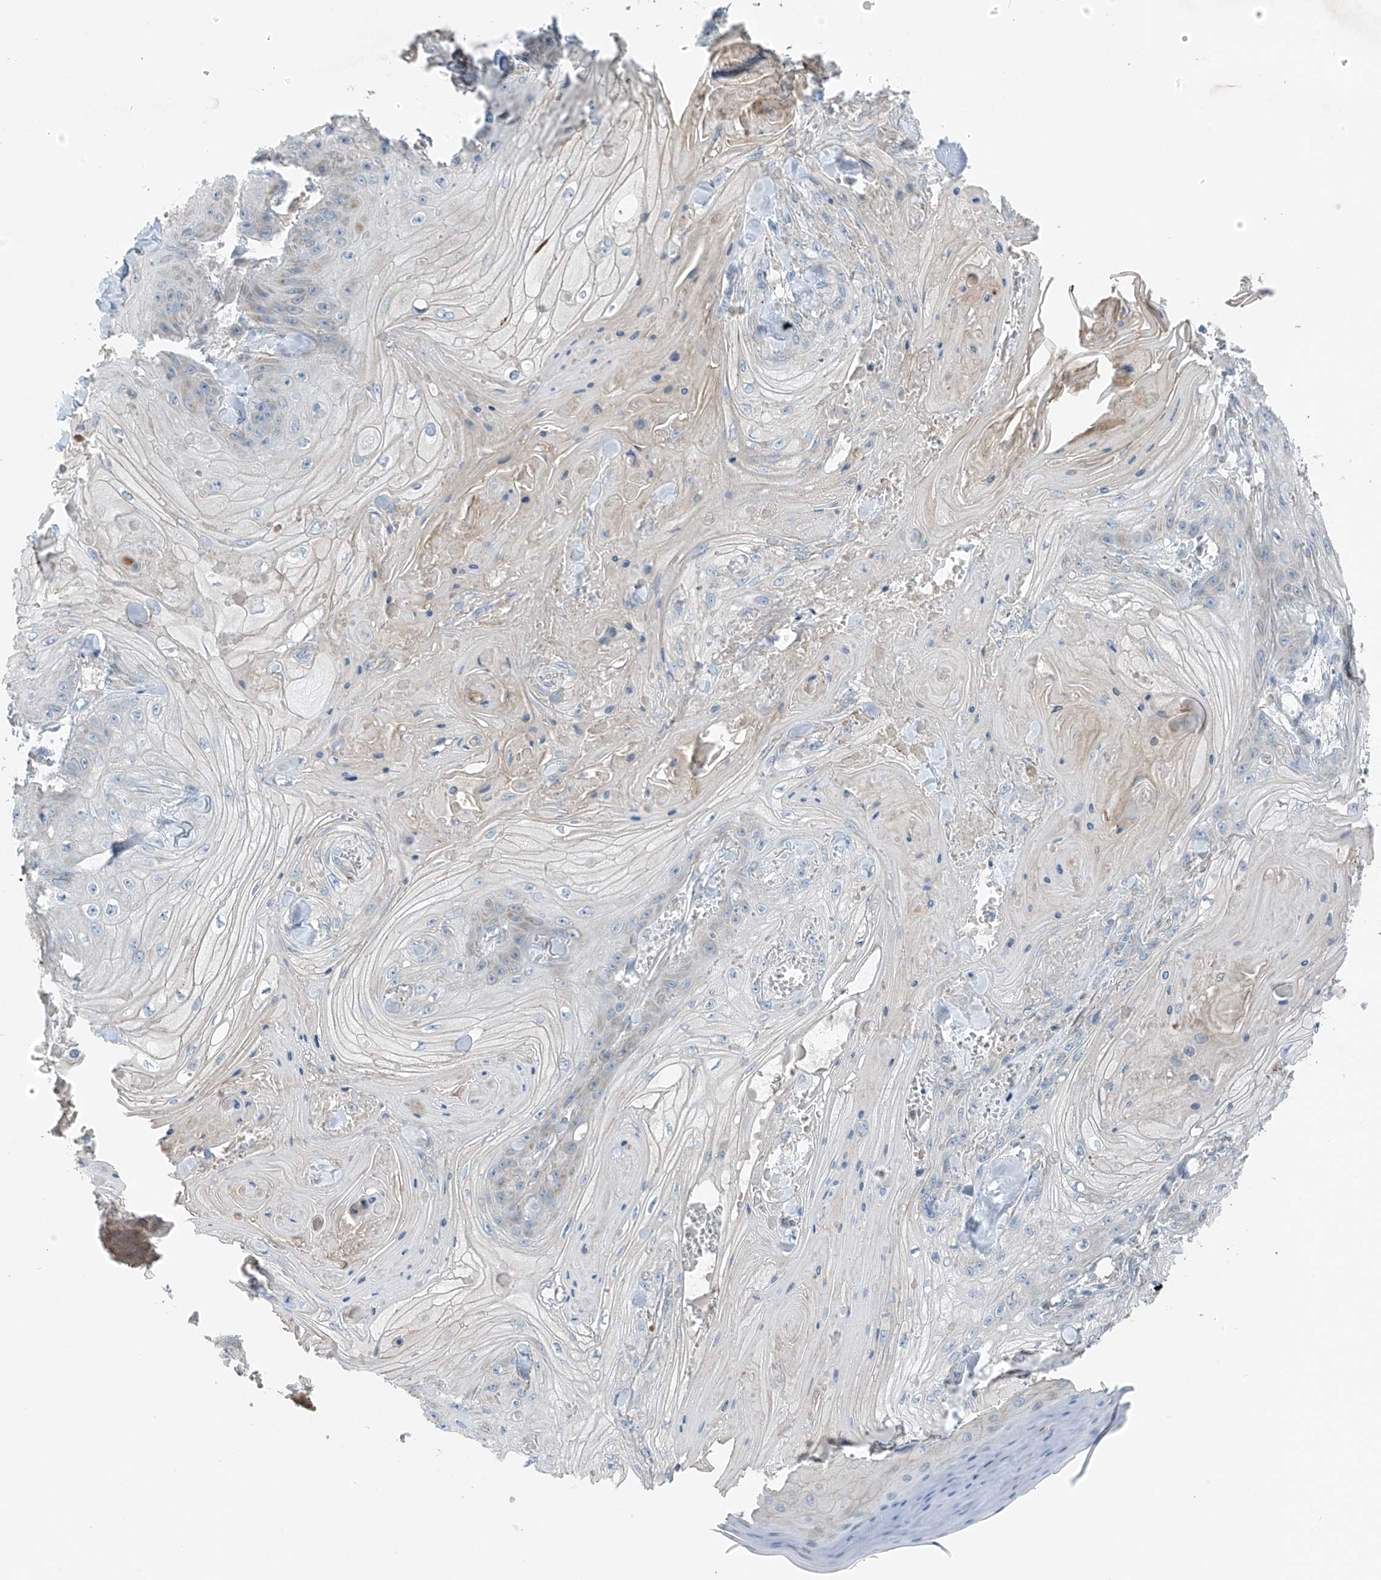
{"staining": {"intensity": "negative", "quantity": "none", "location": "none"}, "tissue": "skin cancer", "cell_type": "Tumor cells", "image_type": "cancer", "snomed": [{"axis": "morphology", "description": "Squamous cell carcinoma, NOS"}, {"axis": "topography", "description": "Skin"}], "caption": "Skin cancer (squamous cell carcinoma) was stained to show a protein in brown. There is no significant positivity in tumor cells. Nuclei are stained in blue.", "gene": "GALNTL6", "patient": {"sex": "male", "age": 74}}